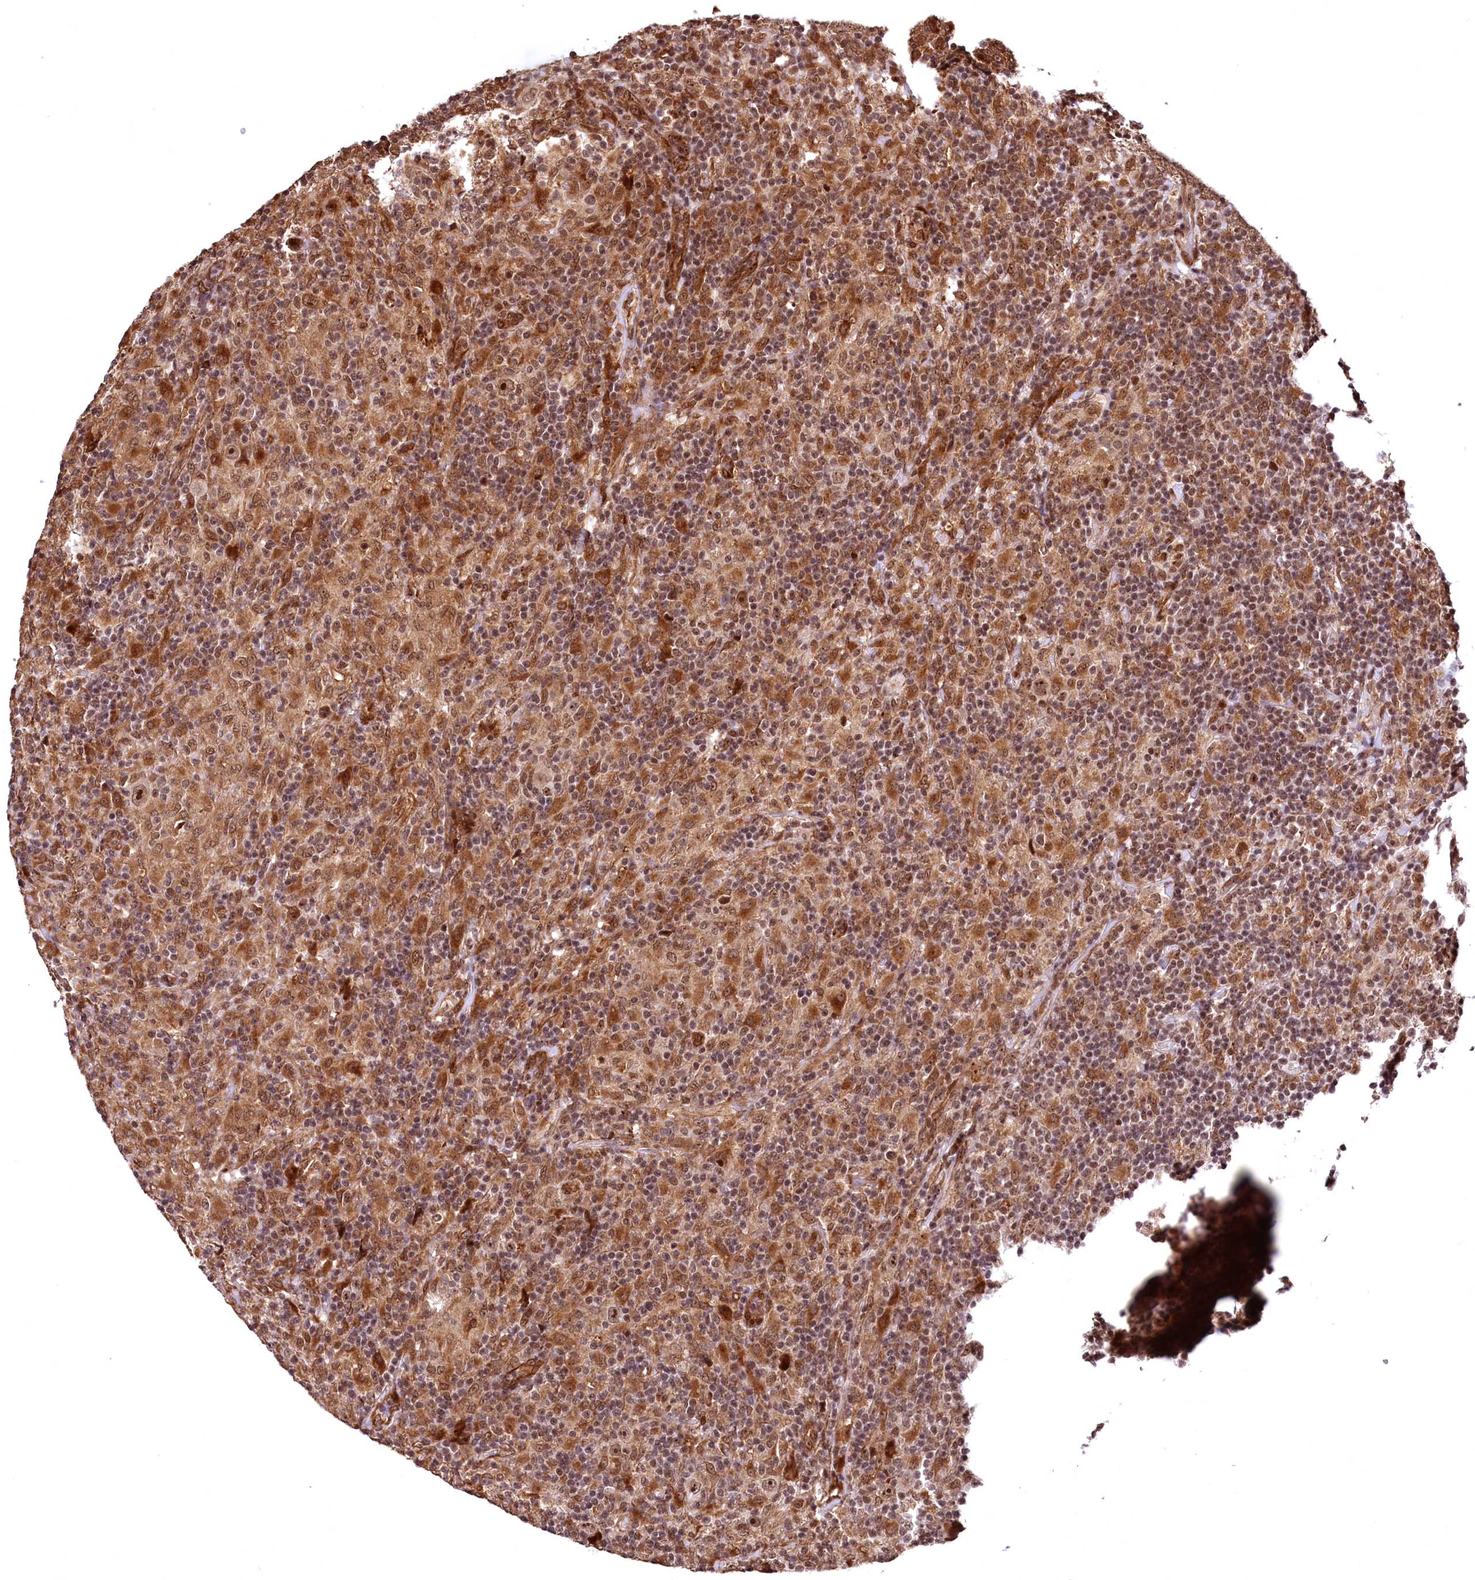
{"staining": {"intensity": "moderate", "quantity": ">75%", "location": "cytoplasmic/membranous,nuclear"}, "tissue": "lymphoma", "cell_type": "Tumor cells", "image_type": "cancer", "snomed": [{"axis": "morphology", "description": "Hodgkin's disease, NOS"}, {"axis": "topography", "description": "Lymph node"}], "caption": "Lymphoma stained with IHC reveals moderate cytoplasmic/membranous and nuclear staining in about >75% of tumor cells.", "gene": "PDS5B", "patient": {"sex": "male", "age": 70}}